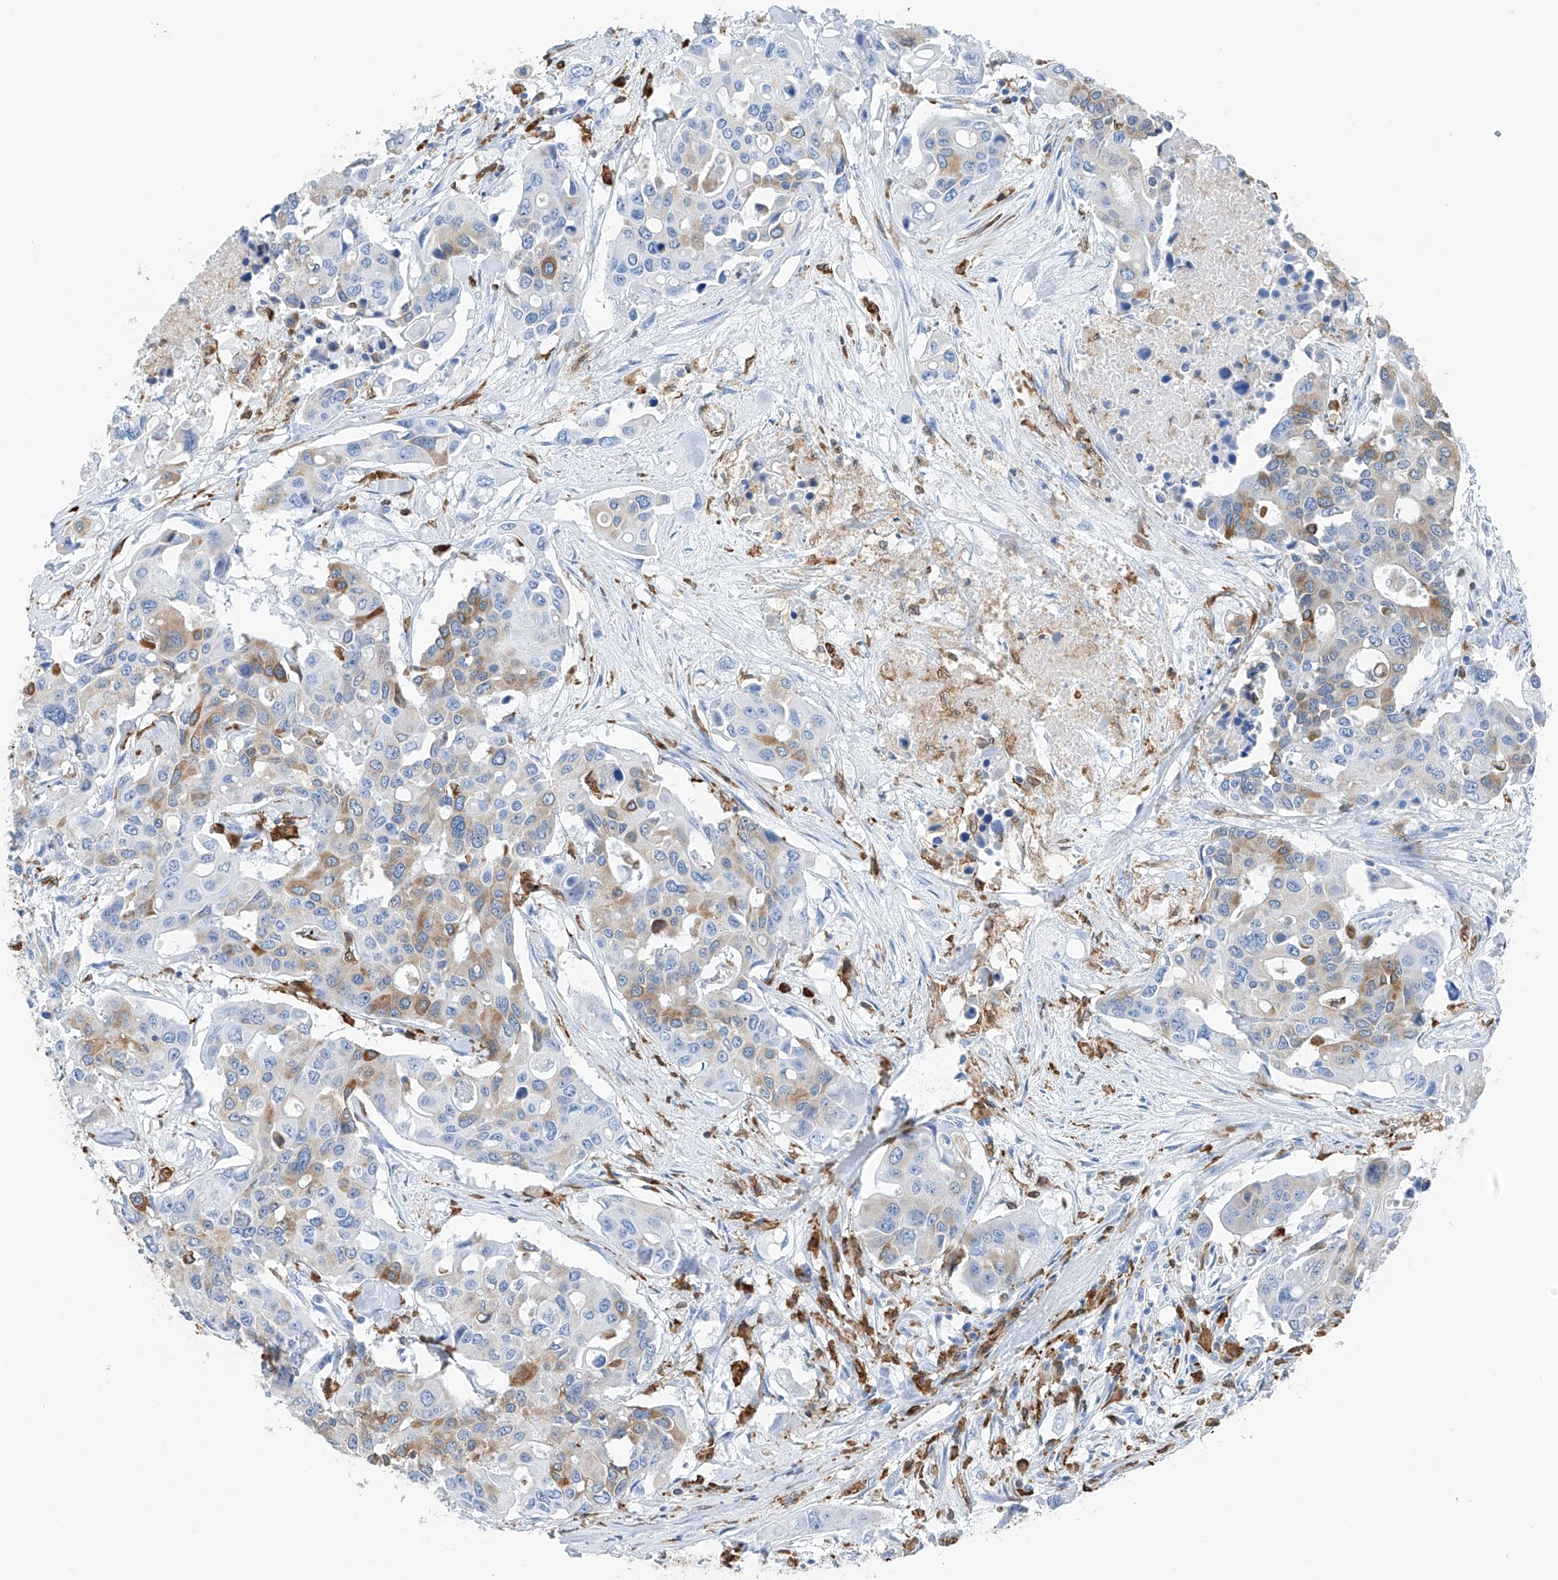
{"staining": {"intensity": "moderate", "quantity": "<25%", "location": "cytoplasmic/membranous"}, "tissue": "colorectal cancer", "cell_type": "Tumor cells", "image_type": "cancer", "snomed": [{"axis": "morphology", "description": "Adenocarcinoma, NOS"}, {"axis": "topography", "description": "Colon"}], "caption": "Tumor cells exhibit moderate cytoplasmic/membranous positivity in about <25% of cells in colorectal cancer (adenocarcinoma). The staining was performed using DAB, with brown indicating positive protein expression. Nuclei are stained blue with hematoxylin.", "gene": "TBXAS1", "patient": {"sex": "male", "age": 77}}